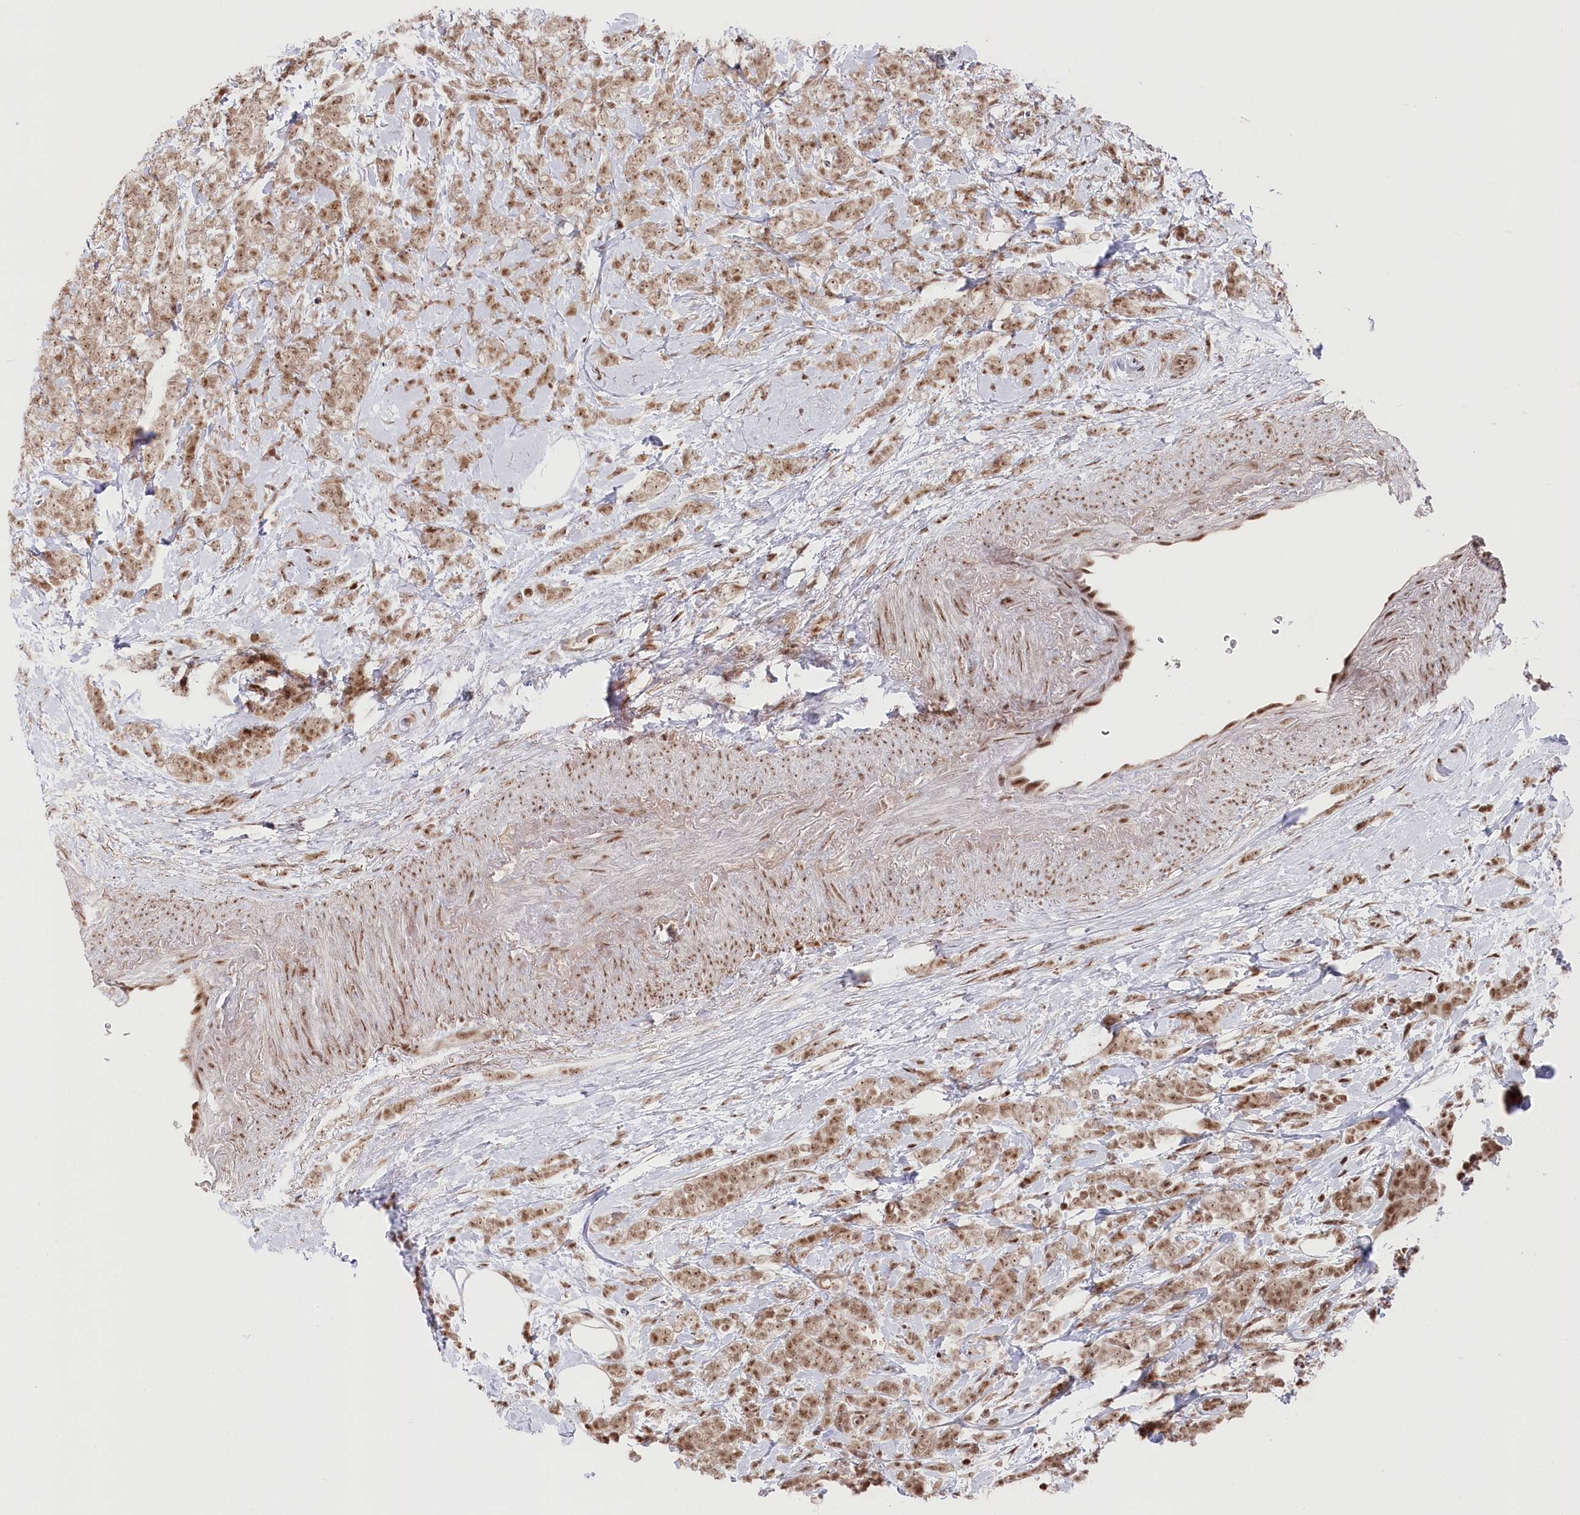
{"staining": {"intensity": "moderate", "quantity": ">75%", "location": "nuclear"}, "tissue": "breast cancer", "cell_type": "Tumor cells", "image_type": "cancer", "snomed": [{"axis": "morphology", "description": "Lobular carcinoma"}, {"axis": "topography", "description": "Breast"}], "caption": "Immunohistochemical staining of human lobular carcinoma (breast) displays medium levels of moderate nuclear protein positivity in approximately >75% of tumor cells.", "gene": "CGGBP1", "patient": {"sex": "female", "age": 58}}